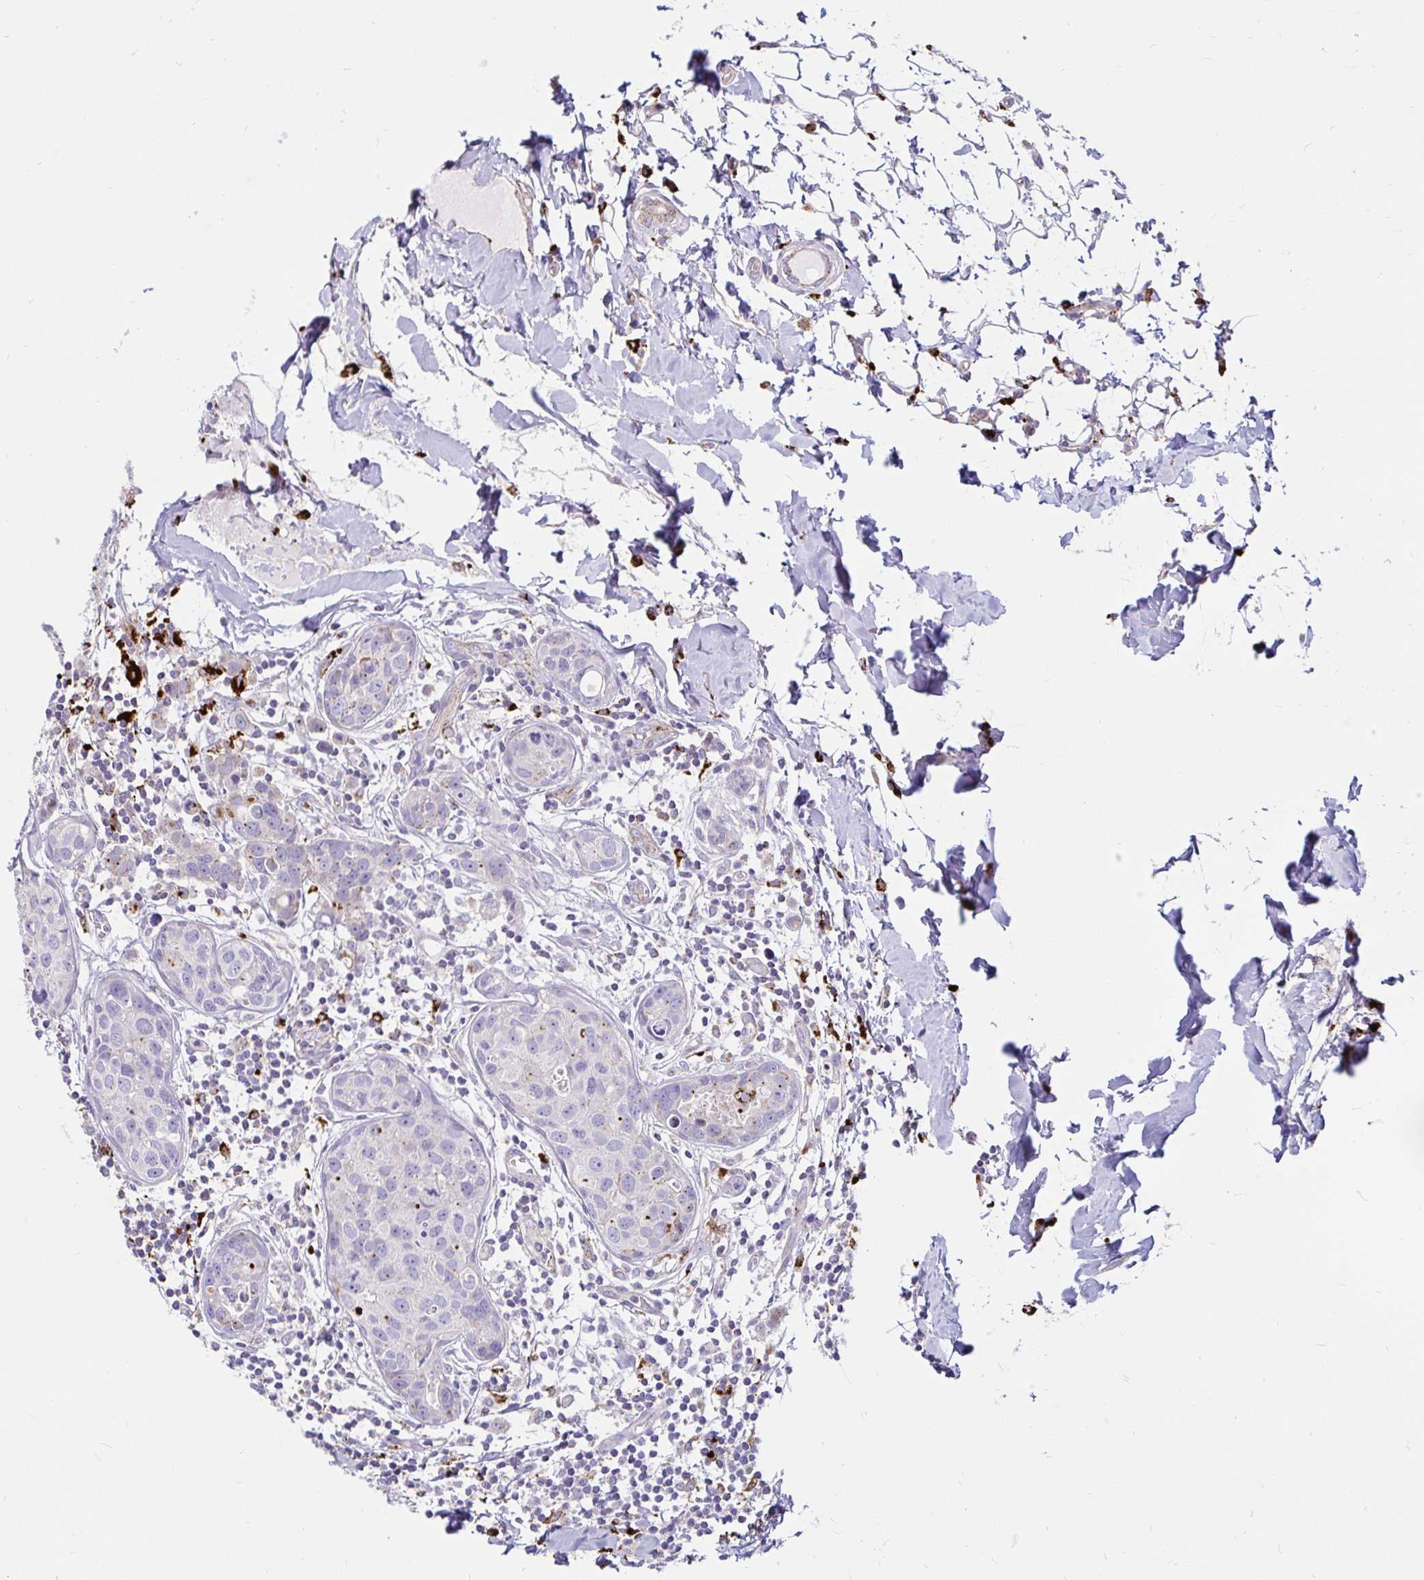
{"staining": {"intensity": "negative", "quantity": "none", "location": "none"}, "tissue": "breast cancer", "cell_type": "Tumor cells", "image_type": "cancer", "snomed": [{"axis": "morphology", "description": "Duct carcinoma"}, {"axis": "topography", "description": "Breast"}], "caption": "Invasive ductal carcinoma (breast) was stained to show a protein in brown. There is no significant staining in tumor cells.", "gene": "FUCA1", "patient": {"sex": "female", "age": 24}}